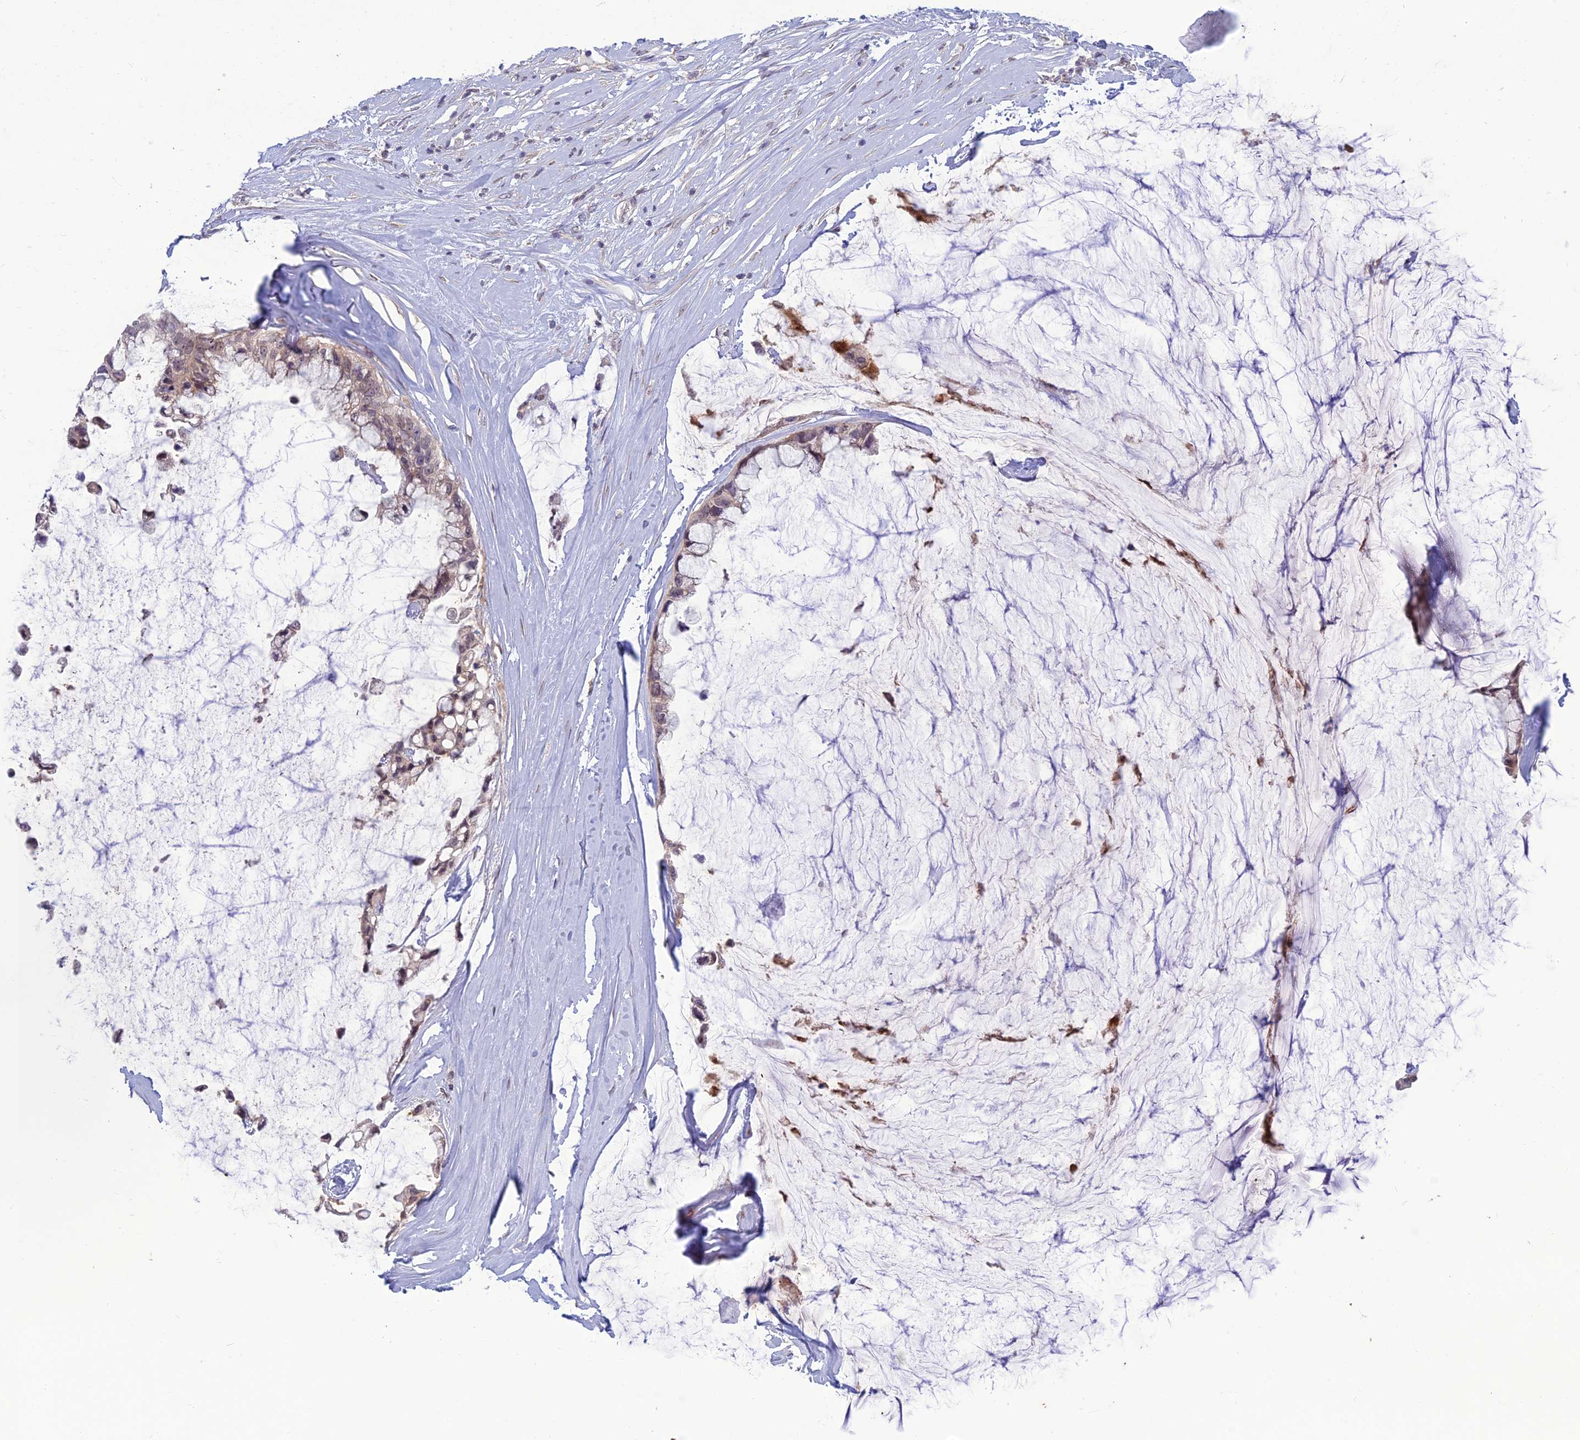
{"staining": {"intensity": "weak", "quantity": ">75%", "location": "cytoplasmic/membranous,nuclear"}, "tissue": "ovarian cancer", "cell_type": "Tumor cells", "image_type": "cancer", "snomed": [{"axis": "morphology", "description": "Cystadenocarcinoma, mucinous, NOS"}, {"axis": "topography", "description": "Ovary"}], "caption": "Tumor cells reveal weak cytoplasmic/membranous and nuclear expression in approximately >75% of cells in mucinous cystadenocarcinoma (ovarian).", "gene": "DTX2", "patient": {"sex": "female", "age": 39}}